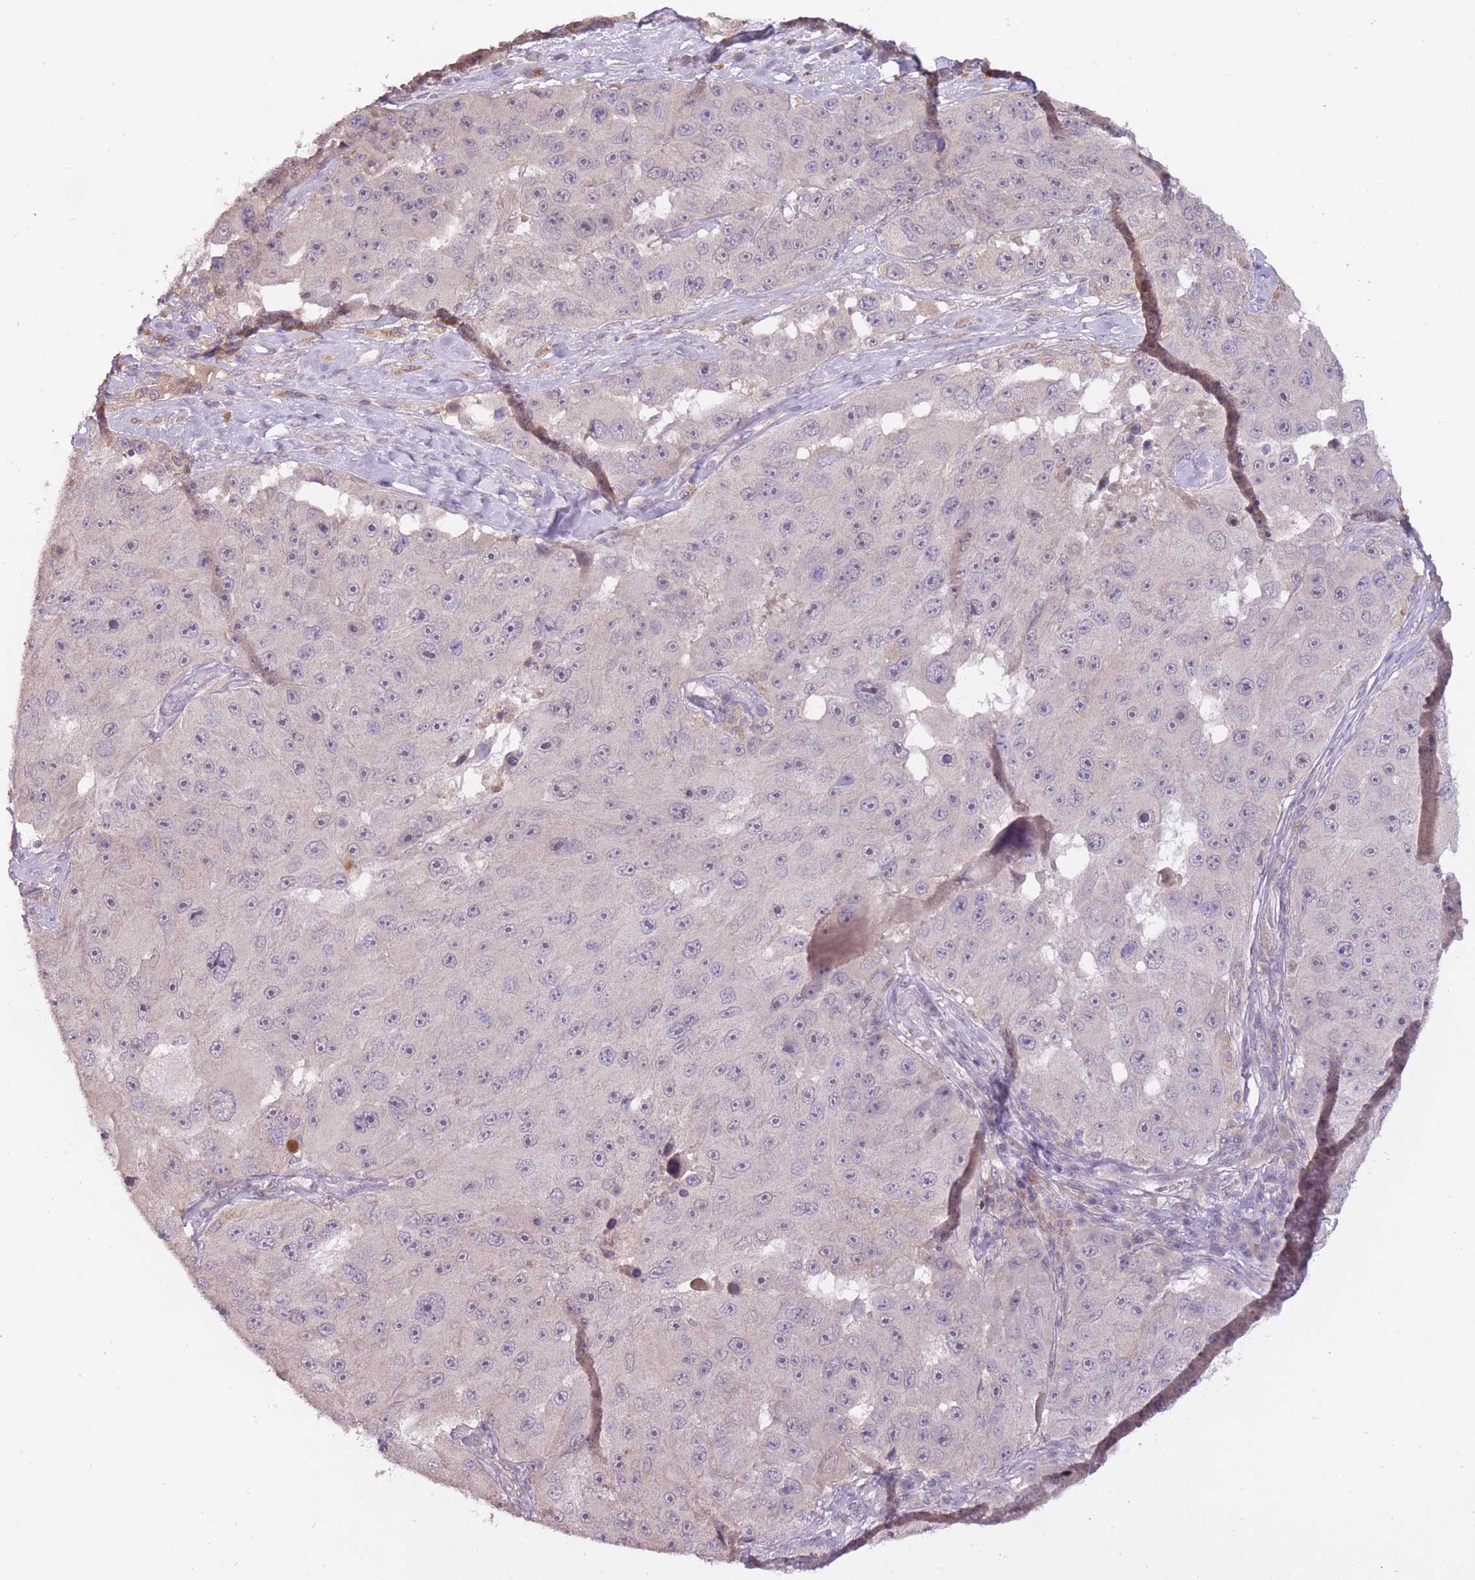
{"staining": {"intensity": "negative", "quantity": "none", "location": "none"}, "tissue": "melanoma", "cell_type": "Tumor cells", "image_type": "cancer", "snomed": [{"axis": "morphology", "description": "Malignant melanoma, Metastatic site"}, {"axis": "topography", "description": "Lymph node"}], "caption": "A high-resolution histopathology image shows immunohistochemistry (IHC) staining of malignant melanoma (metastatic site), which exhibits no significant positivity in tumor cells.", "gene": "LRATD2", "patient": {"sex": "male", "age": 62}}